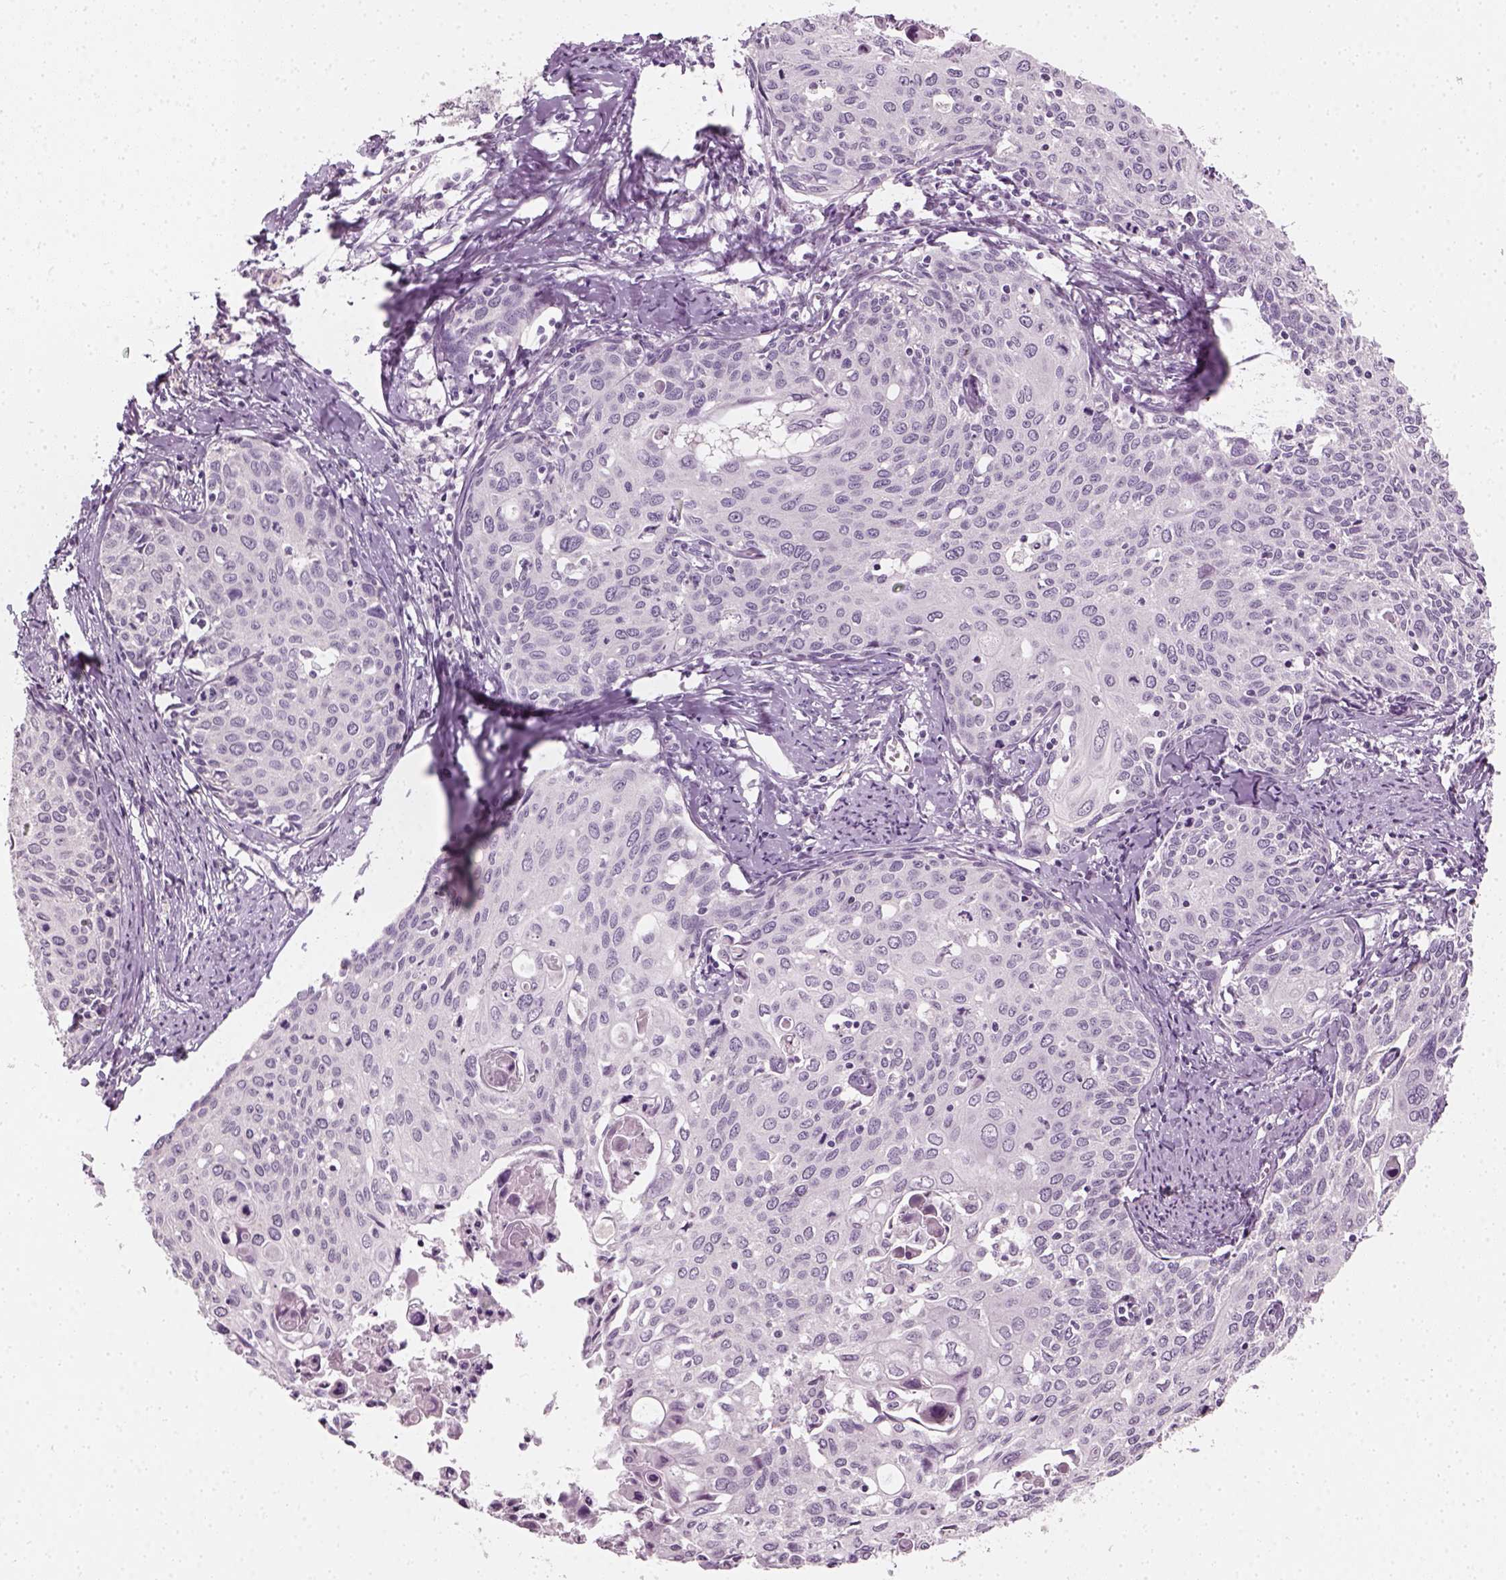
{"staining": {"intensity": "negative", "quantity": "none", "location": "none"}, "tissue": "cervical cancer", "cell_type": "Tumor cells", "image_type": "cancer", "snomed": [{"axis": "morphology", "description": "Squamous cell carcinoma, NOS"}, {"axis": "topography", "description": "Cervix"}], "caption": "Tumor cells show no significant positivity in cervical cancer. The staining was performed using DAB (3,3'-diaminobenzidine) to visualize the protein expression in brown, while the nuclei were stained in blue with hematoxylin (Magnification: 20x).", "gene": "TH", "patient": {"sex": "female", "age": 62}}